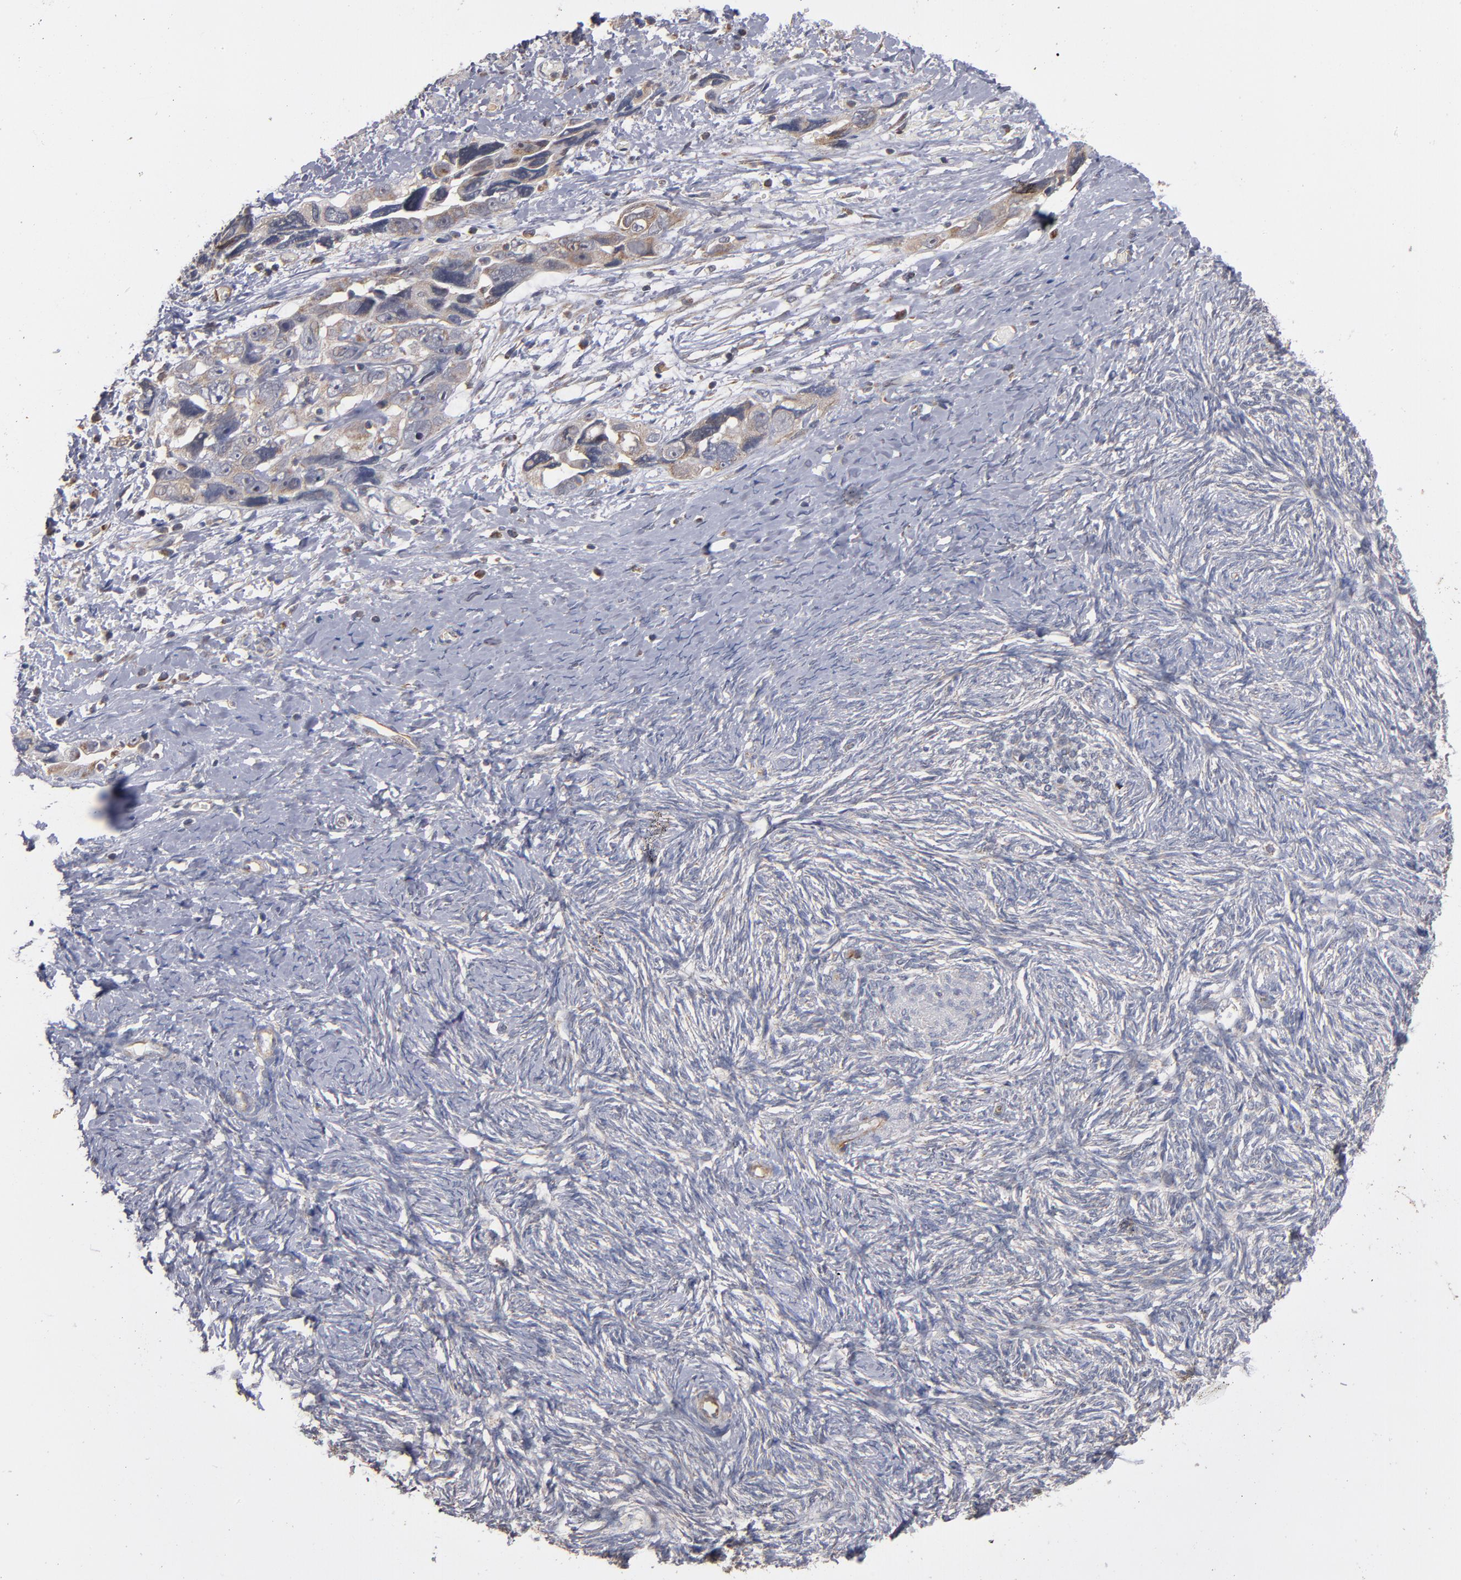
{"staining": {"intensity": "weak", "quantity": ">75%", "location": "cytoplasmic/membranous"}, "tissue": "ovarian cancer", "cell_type": "Tumor cells", "image_type": "cancer", "snomed": [{"axis": "morphology", "description": "Normal tissue, NOS"}, {"axis": "morphology", "description": "Cystadenocarcinoma, serous, NOS"}, {"axis": "topography", "description": "Ovary"}], "caption": "This is an image of immunohistochemistry staining of ovarian serous cystadenocarcinoma, which shows weak expression in the cytoplasmic/membranous of tumor cells.", "gene": "MIPOL1", "patient": {"sex": "female", "age": 62}}